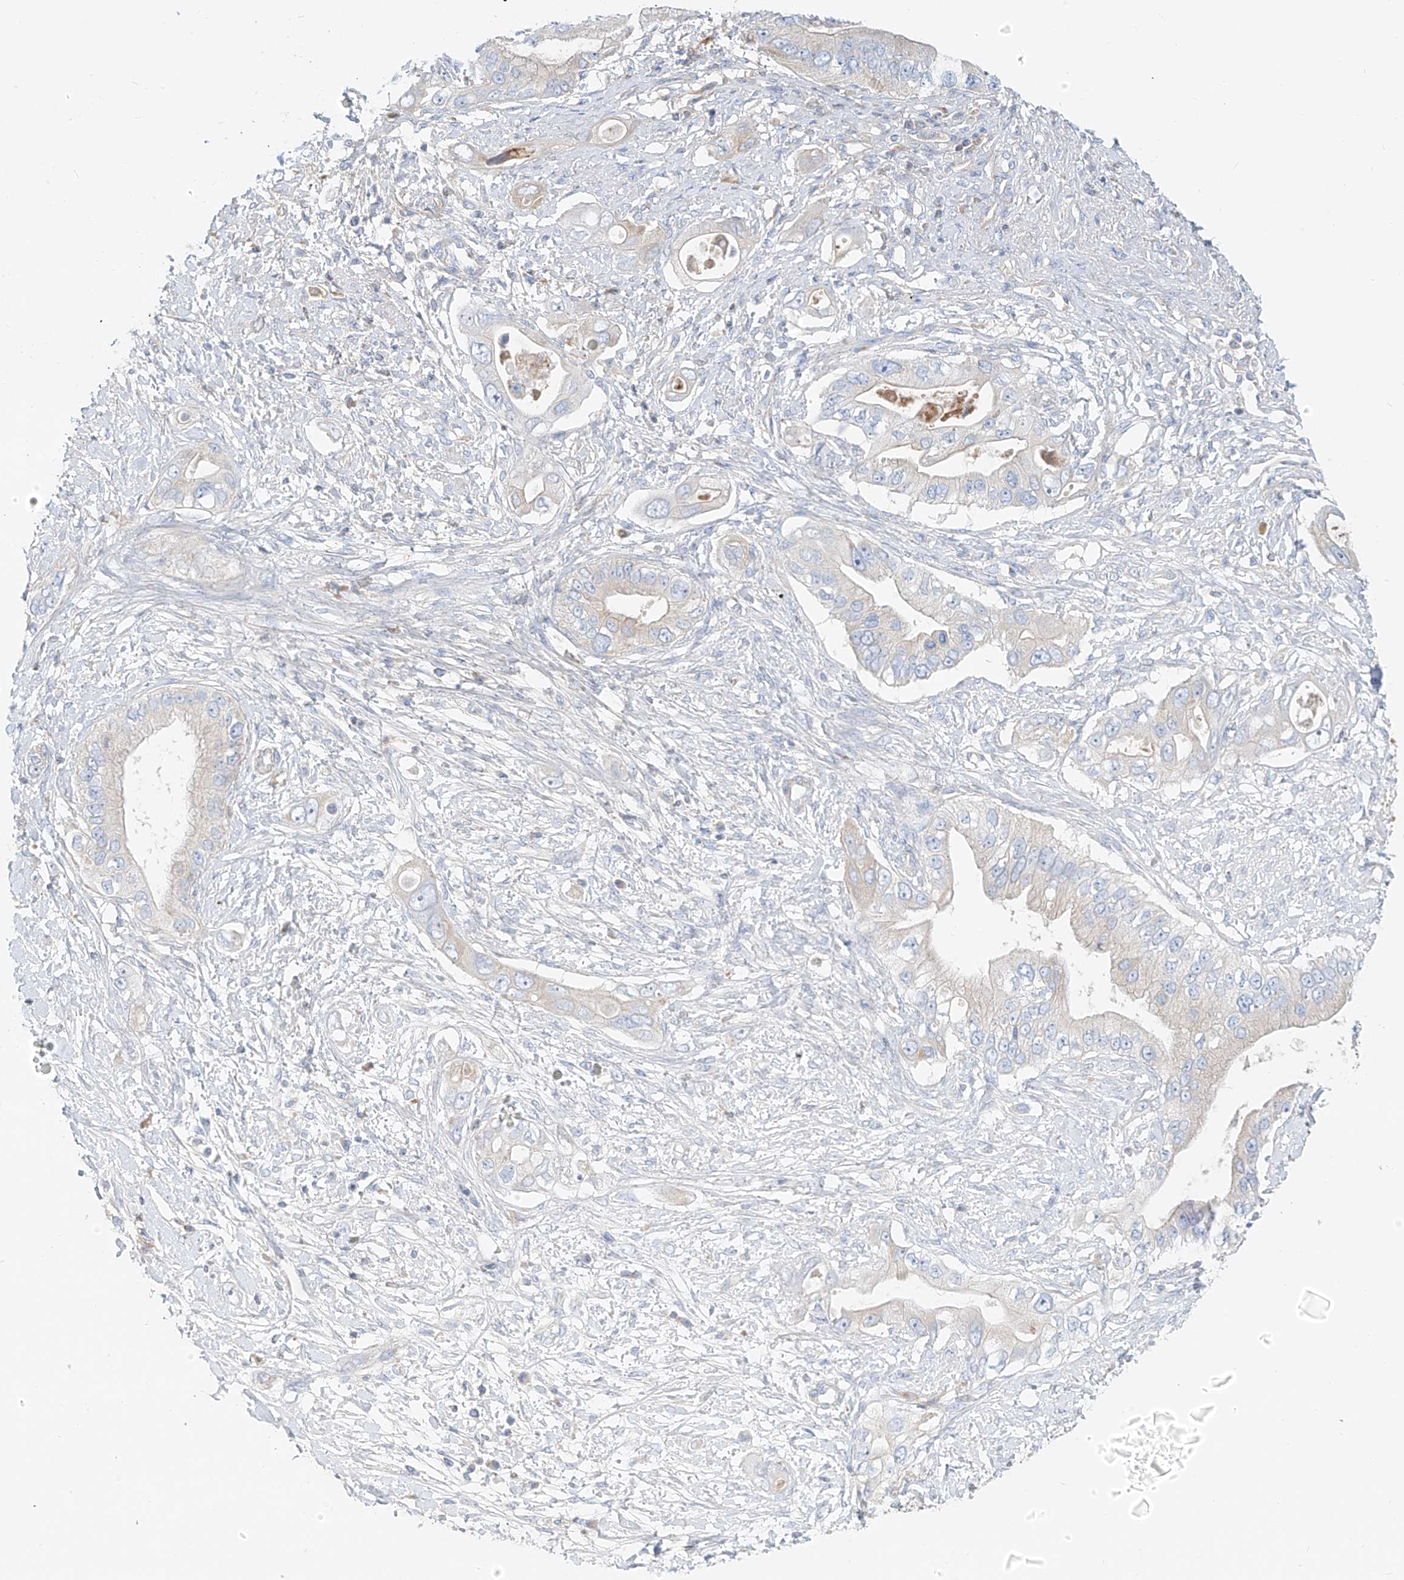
{"staining": {"intensity": "negative", "quantity": "none", "location": "none"}, "tissue": "pancreatic cancer", "cell_type": "Tumor cells", "image_type": "cancer", "snomed": [{"axis": "morphology", "description": "Inflammation, NOS"}, {"axis": "morphology", "description": "Adenocarcinoma, NOS"}, {"axis": "topography", "description": "Pancreas"}], "caption": "Human pancreatic cancer (adenocarcinoma) stained for a protein using immunohistochemistry (IHC) shows no positivity in tumor cells.", "gene": "OCSTAMP", "patient": {"sex": "female", "age": 56}}